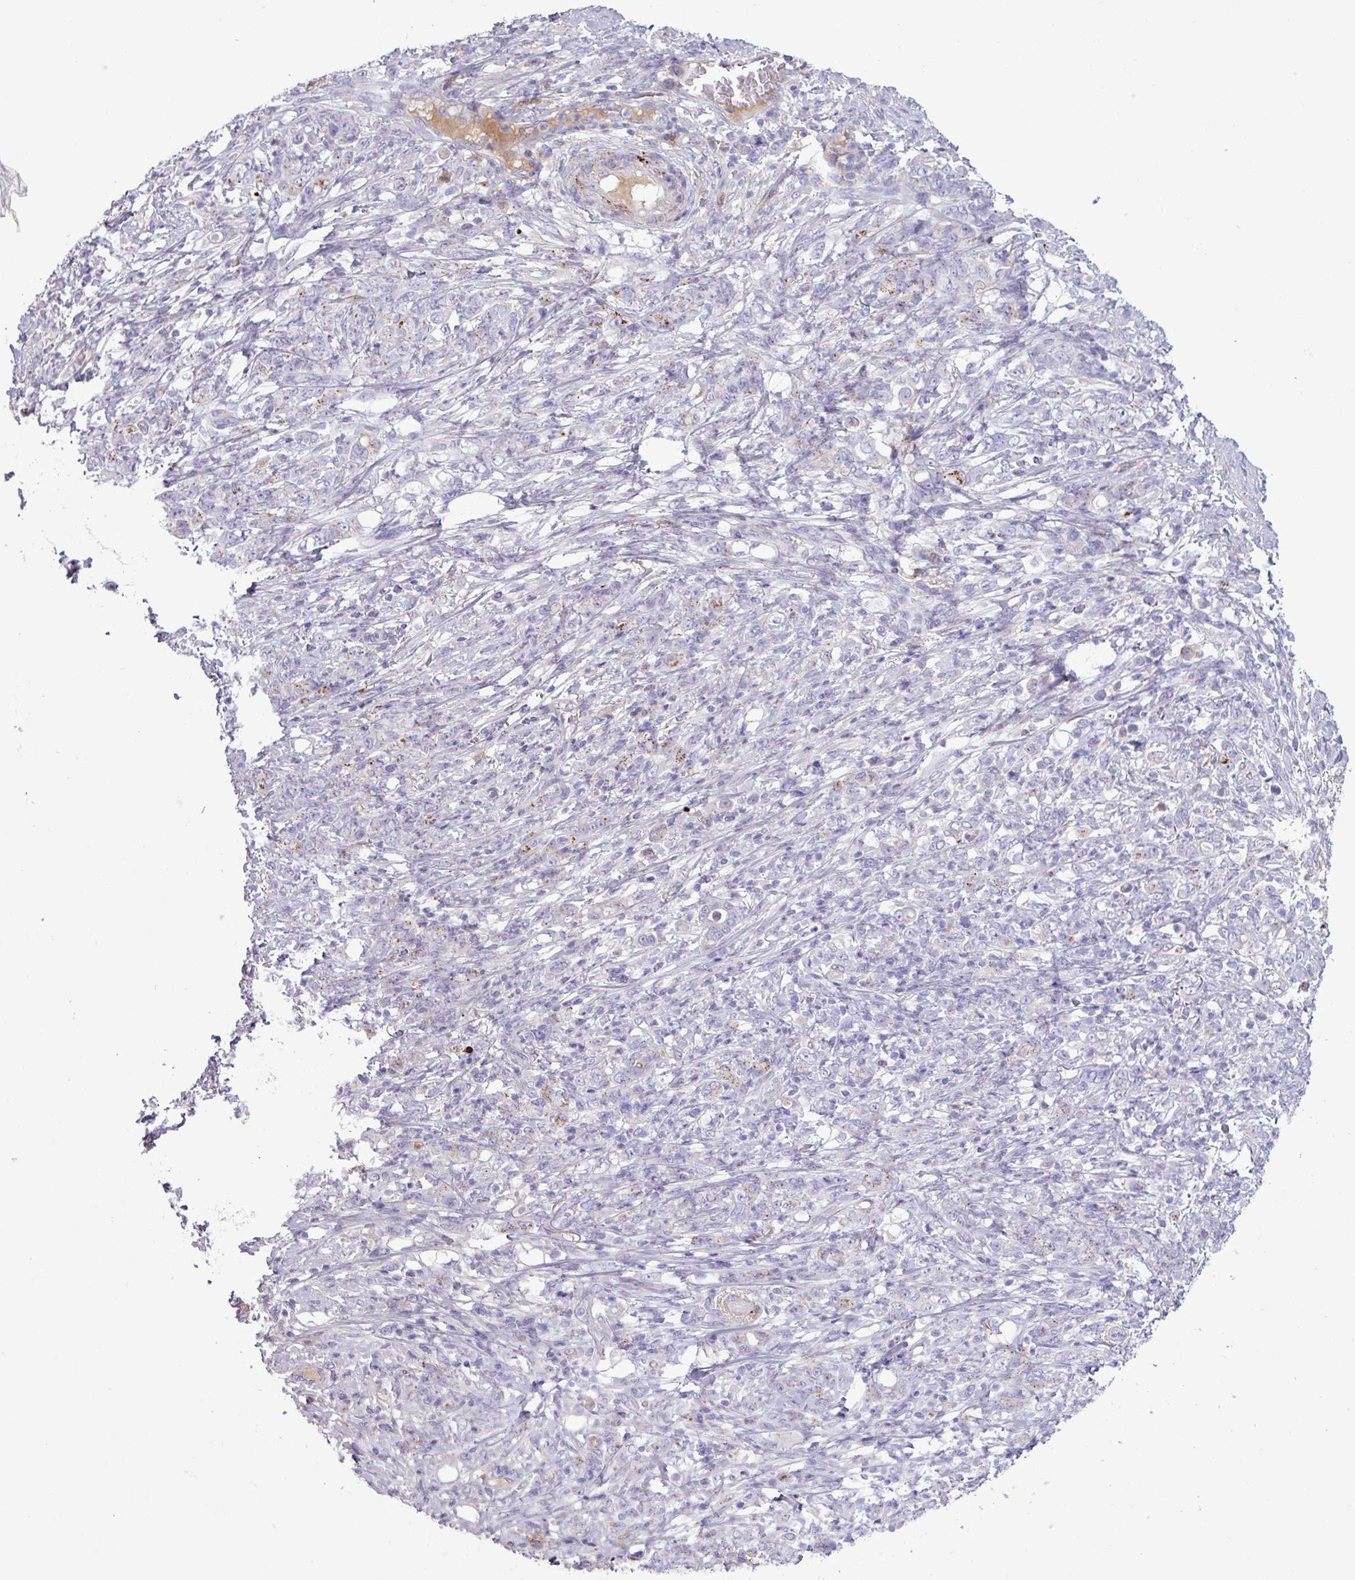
{"staining": {"intensity": "negative", "quantity": "none", "location": "none"}, "tissue": "stomach cancer", "cell_type": "Tumor cells", "image_type": "cancer", "snomed": [{"axis": "morphology", "description": "Adenocarcinoma, NOS"}, {"axis": "topography", "description": "Stomach"}], "caption": "Human stomach adenocarcinoma stained for a protein using immunohistochemistry shows no positivity in tumor cells.", "gene": "C4B", "patient": {"sex": "female", "age": 79}}